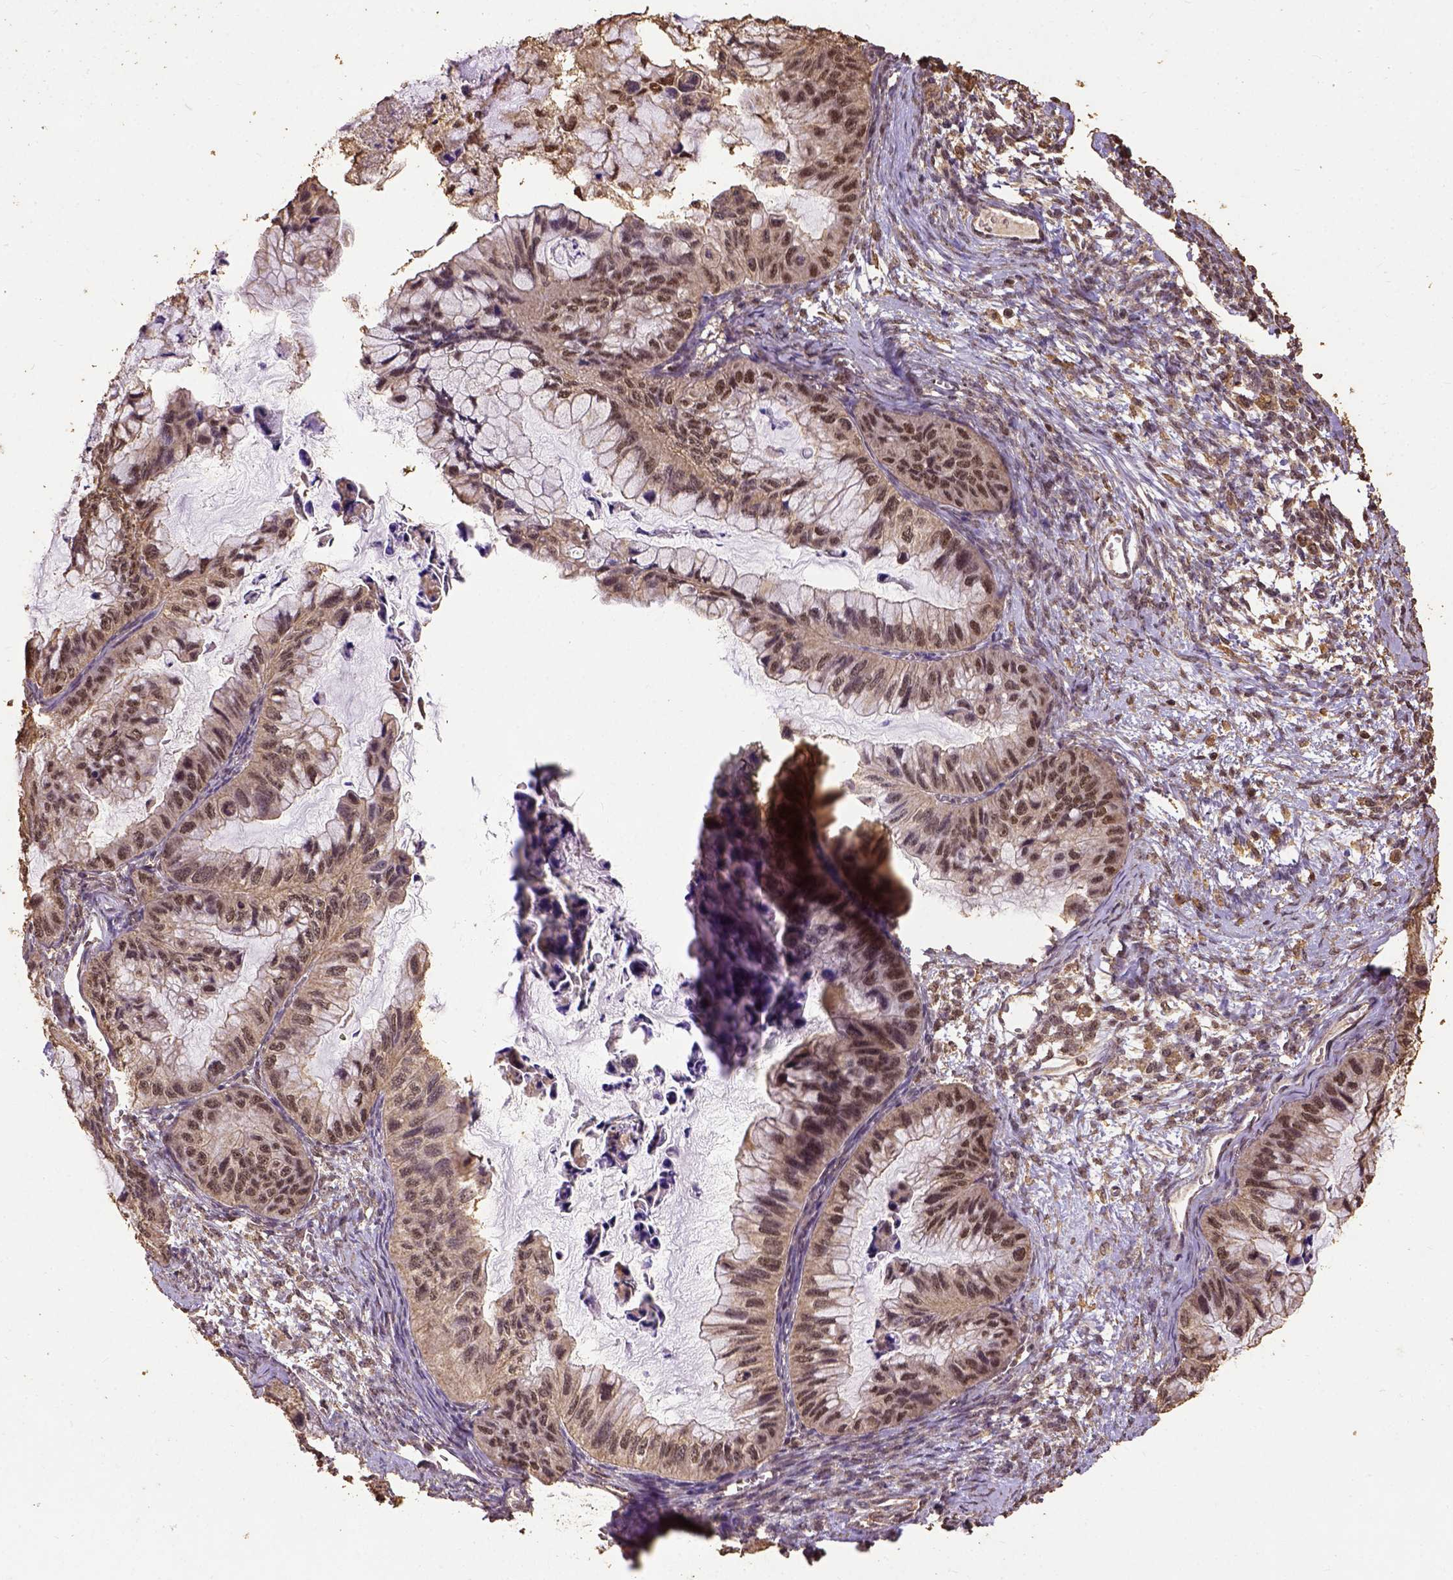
{"staining": {"intensity": "moderate", "quantity": ">75%", "location": "nuclear"}, "tissue": "ovarian cancer", "cell_type": "Tumor cells", "image_type": "cancer", "snomed": [{"axis": "morphology", "description": "Cystadenocarcinoma, mucinous, NOS"}, {"axis": "topography", "description": "Ovary"}], "caption": "This is an image of IHC staining of mucinous cystadenocarcinoma (ovarian), which shows moderate expression in the nuclear of tumor cells.", "gene": "NACC1", "patient": {"sex": "female", "age": 72}}